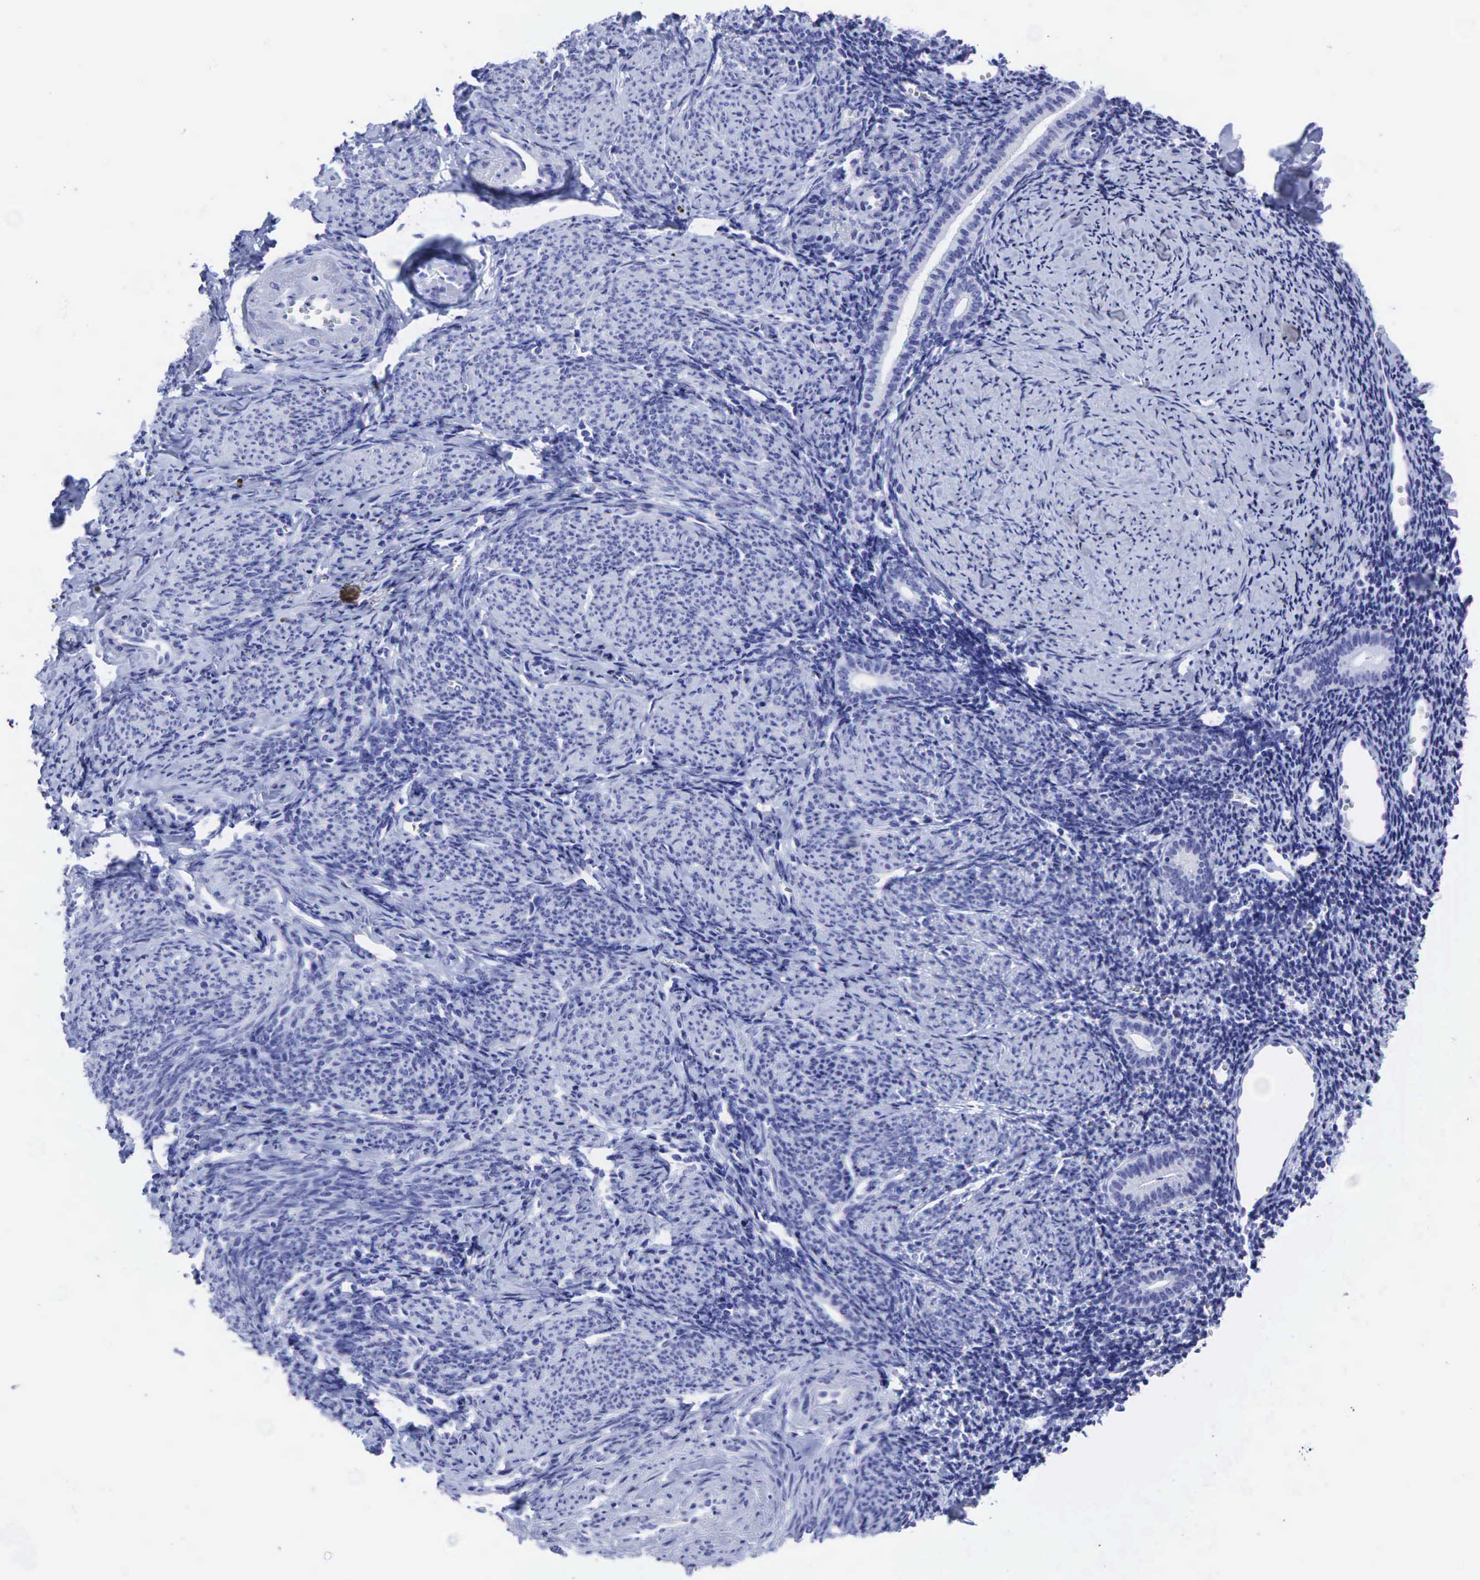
{"staining": {"intensity": "negative", "quantity": "none", "location": "none"}, "tissue": "endometrium", "cell_type": "Cells in endometrial stroma", "image_type": "normal", "snomed": [{"axis": "morphology", "description": "Normal tissue, NOS"}, {"axis": "morphology", "description": "Neoplasm, benign, NOS"}, {"axis": "topography", "description": "Uterus"}], "caption": "DAB immunohistochemical staining of benign human endometrium shows no significant staining in cells in endometrial stroma. (DAB immunohistochemistry with hematoxylin counter stain).", "gene": "CEACAM5", "patient": {"sex": "female", "age": 55}}